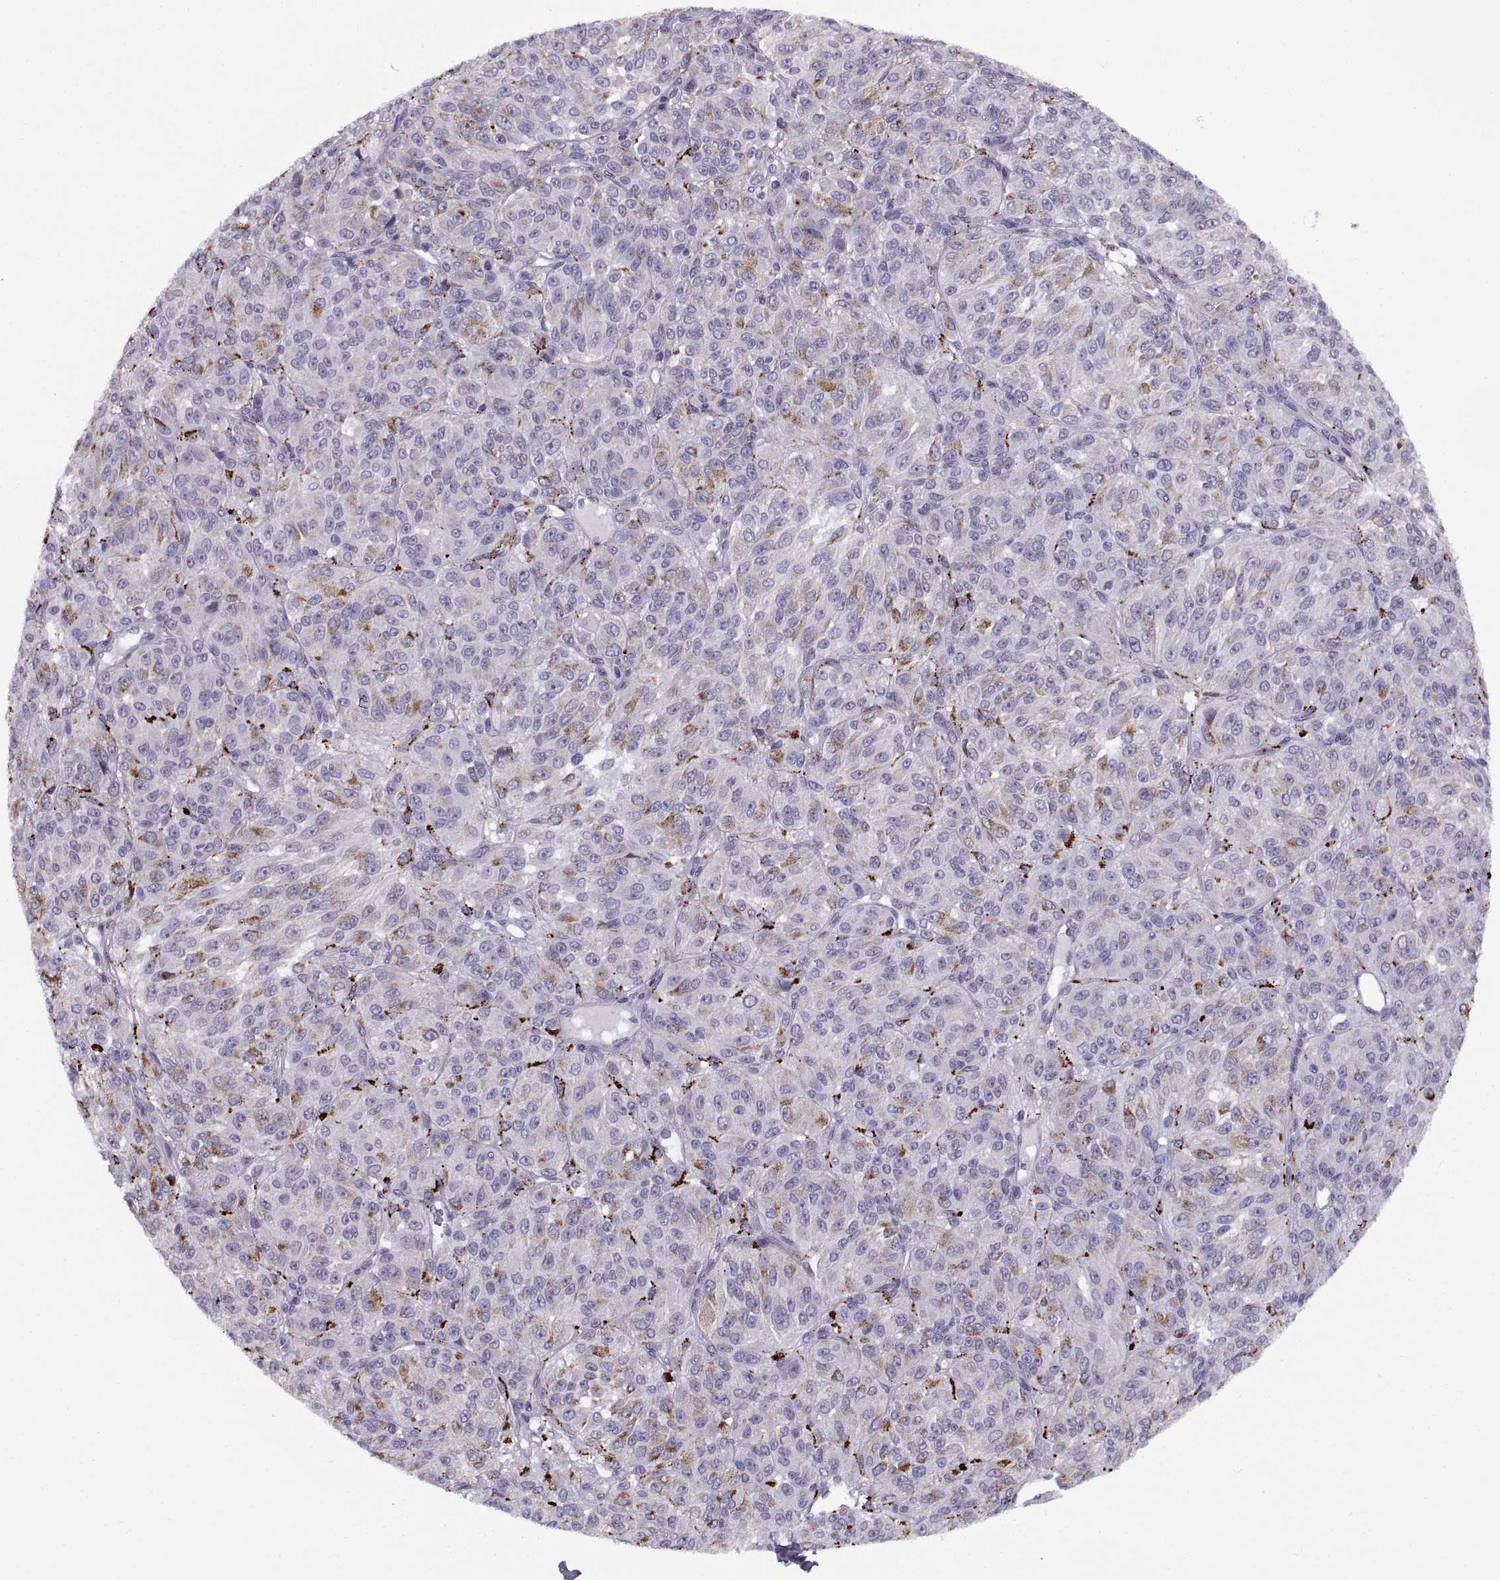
{"staining": {"intensity": "negative", "quantity": "none", "location": "none"}, "tissue": "melanoma", "cell_type": "Tumor cells", "image_type": "cancer", "snomed": [{"axis": "morphology", "description": "Malignant melanoma, Metastatic site"}, {"axis": "topography", "description": "Brain"}], "caption": "A photomicrograph of human malignant melanoma (metastatic site) is negative for staining in tumor cells.", "gene": "CALCR", "patient": {"sex": "female", "age": 56}}